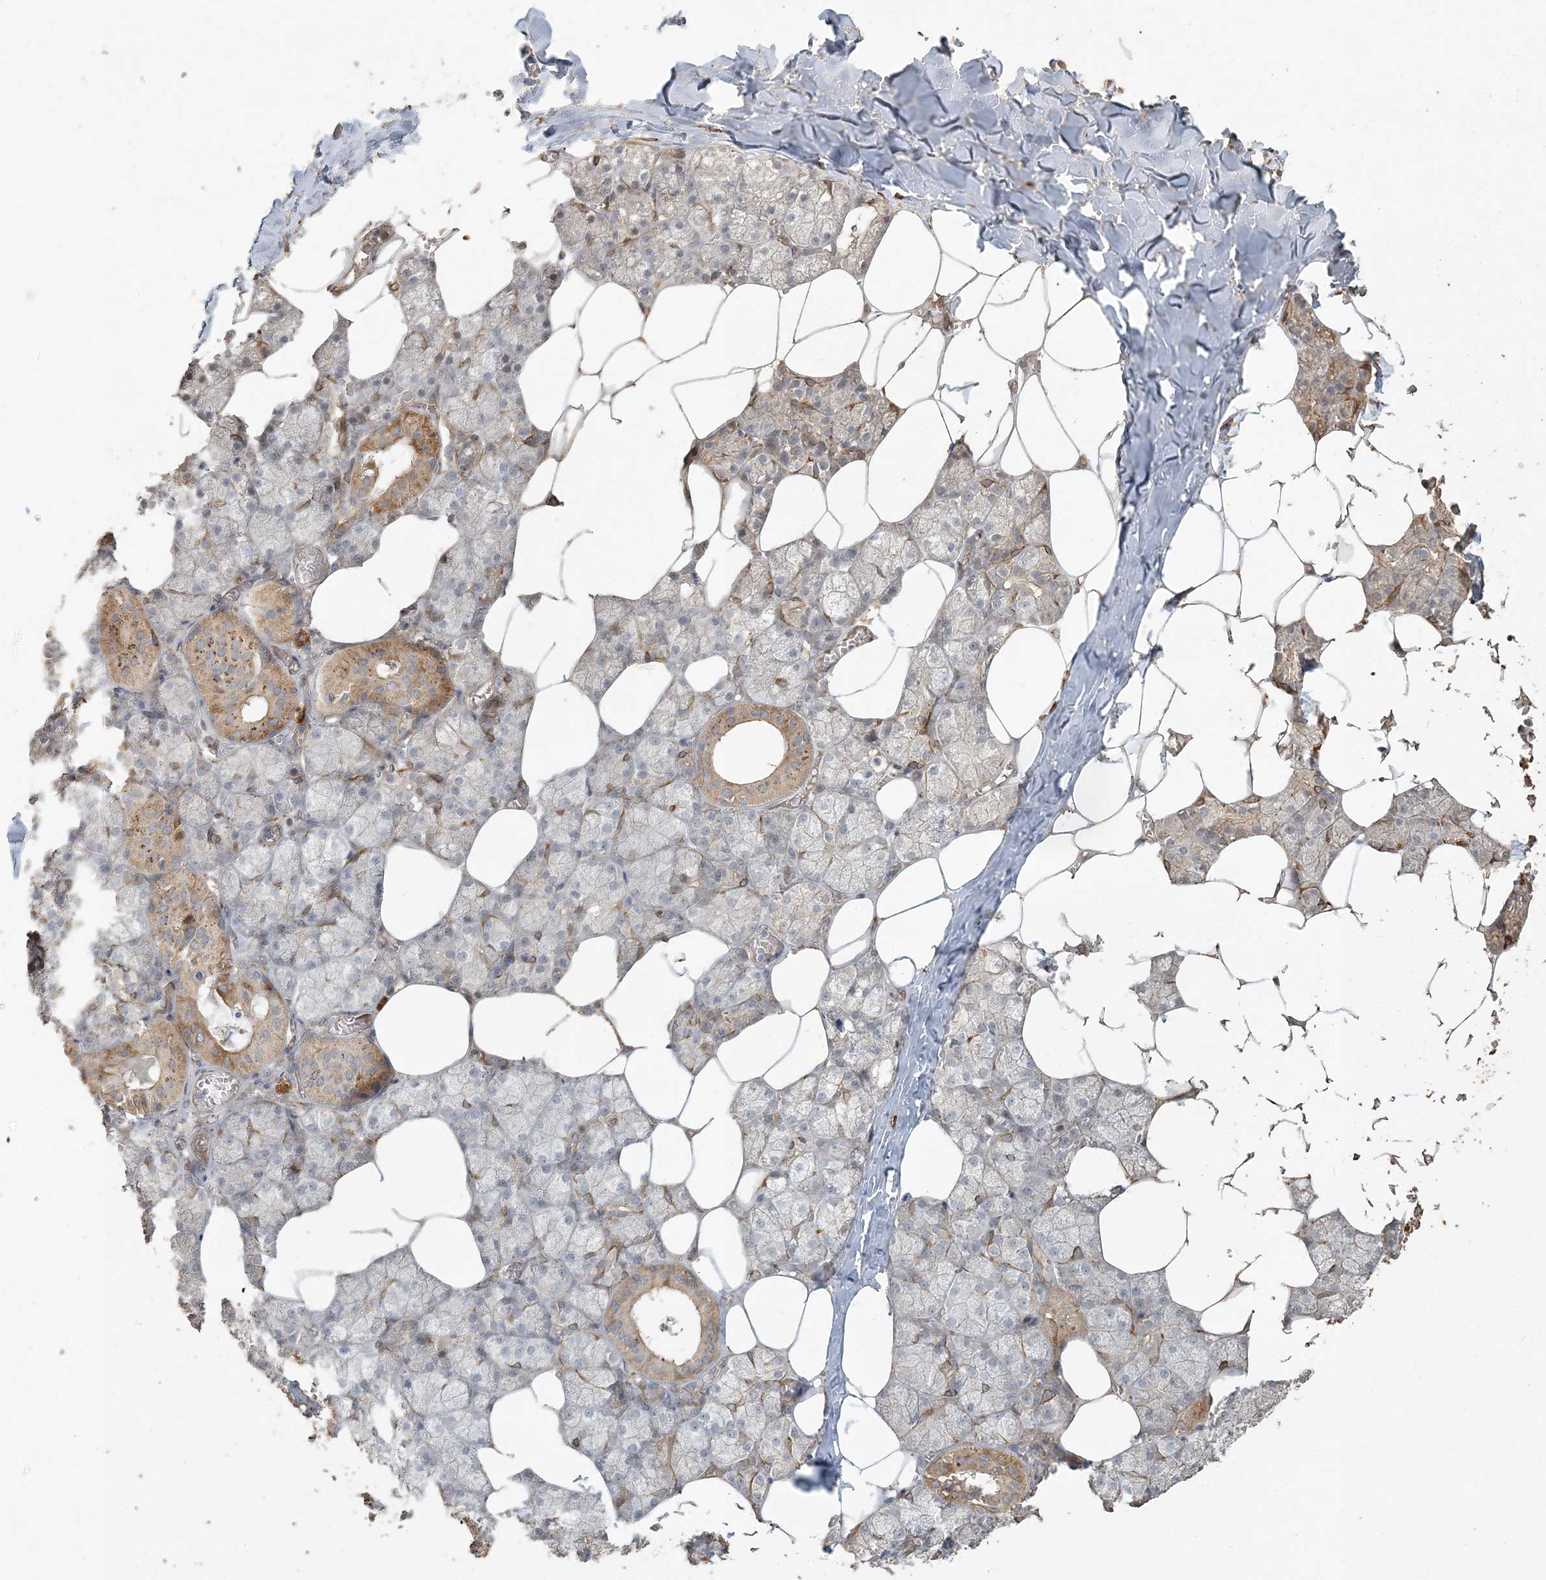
{"staining": {"intensity": "moderate", "quantity": "<25%", "location": "cytoplasmic/membranous"}, "tissue": "salivary gland", "cell_type": "Glandular cells", "image_type": "normal", "snomed": [{"axis": "morphology", "description": "Normal tissue, NOS"}, {"axis": "topography", "description": "Salivary gland"}], "caption": "Moderate cytoplasmic/membranous positivity for a protein is seen in about <25% of glandular cells of benign salivary gland using immunohistochemistry.", "gene": "RNF145", "patient": {"sex": "male", "age": 62}}